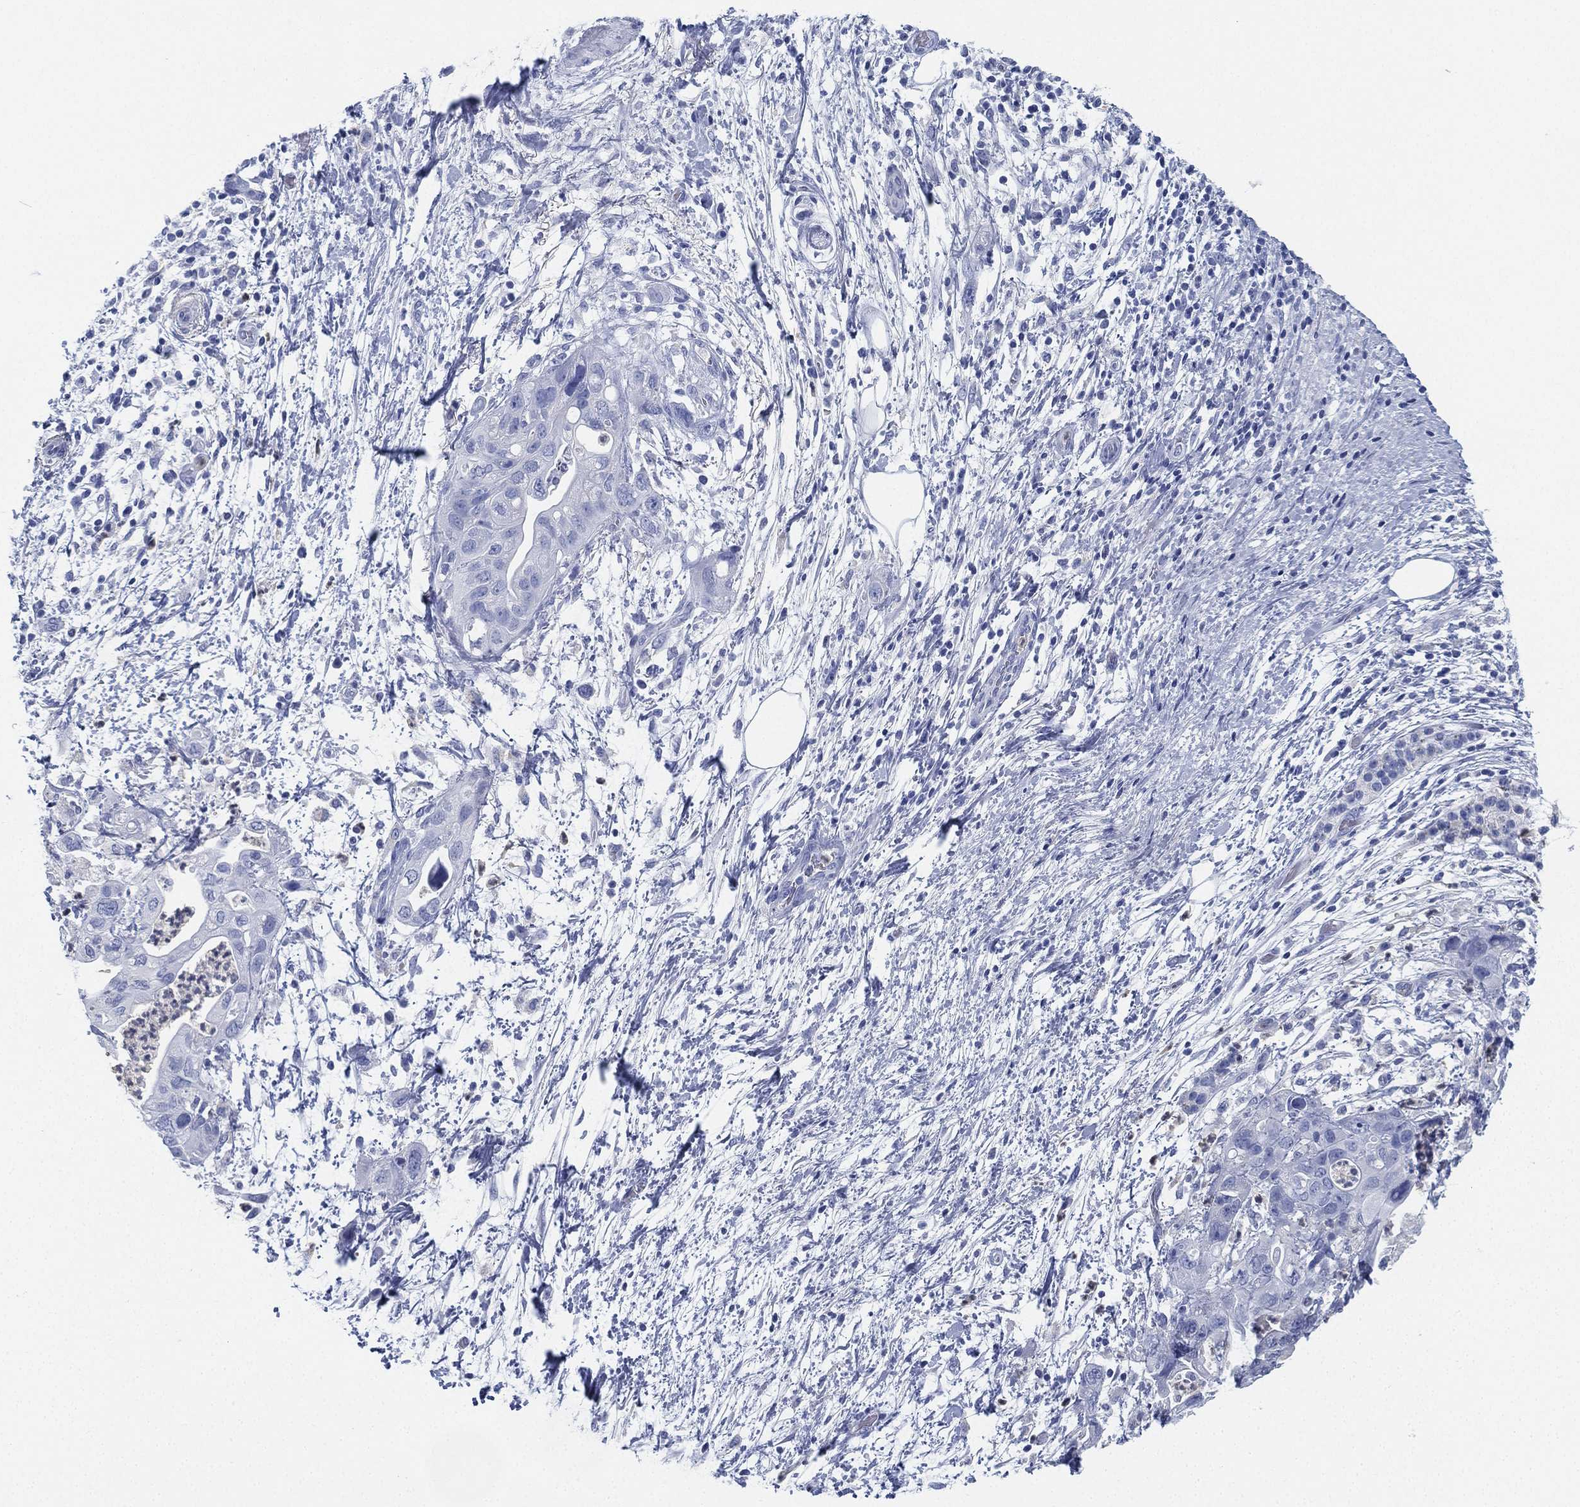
{"staining": {"intensity": "negative", "quantity": "none", "location": "none"}, "tissue": "pancreatic cancer", "cell_type": "Tumor cells", "image_type": "cancer", "snomed": [{"axis": "morphology", "description": "Adenocarcinoma, NOS"}, {"axis": "topography", "description": "Pancreas"}], "caption": "An image of human pancreatic adenocarcinoma is negative for staining in tumor cells.", "gene": "DEFB121", "patient": {"sex": "female", "age": 72}}